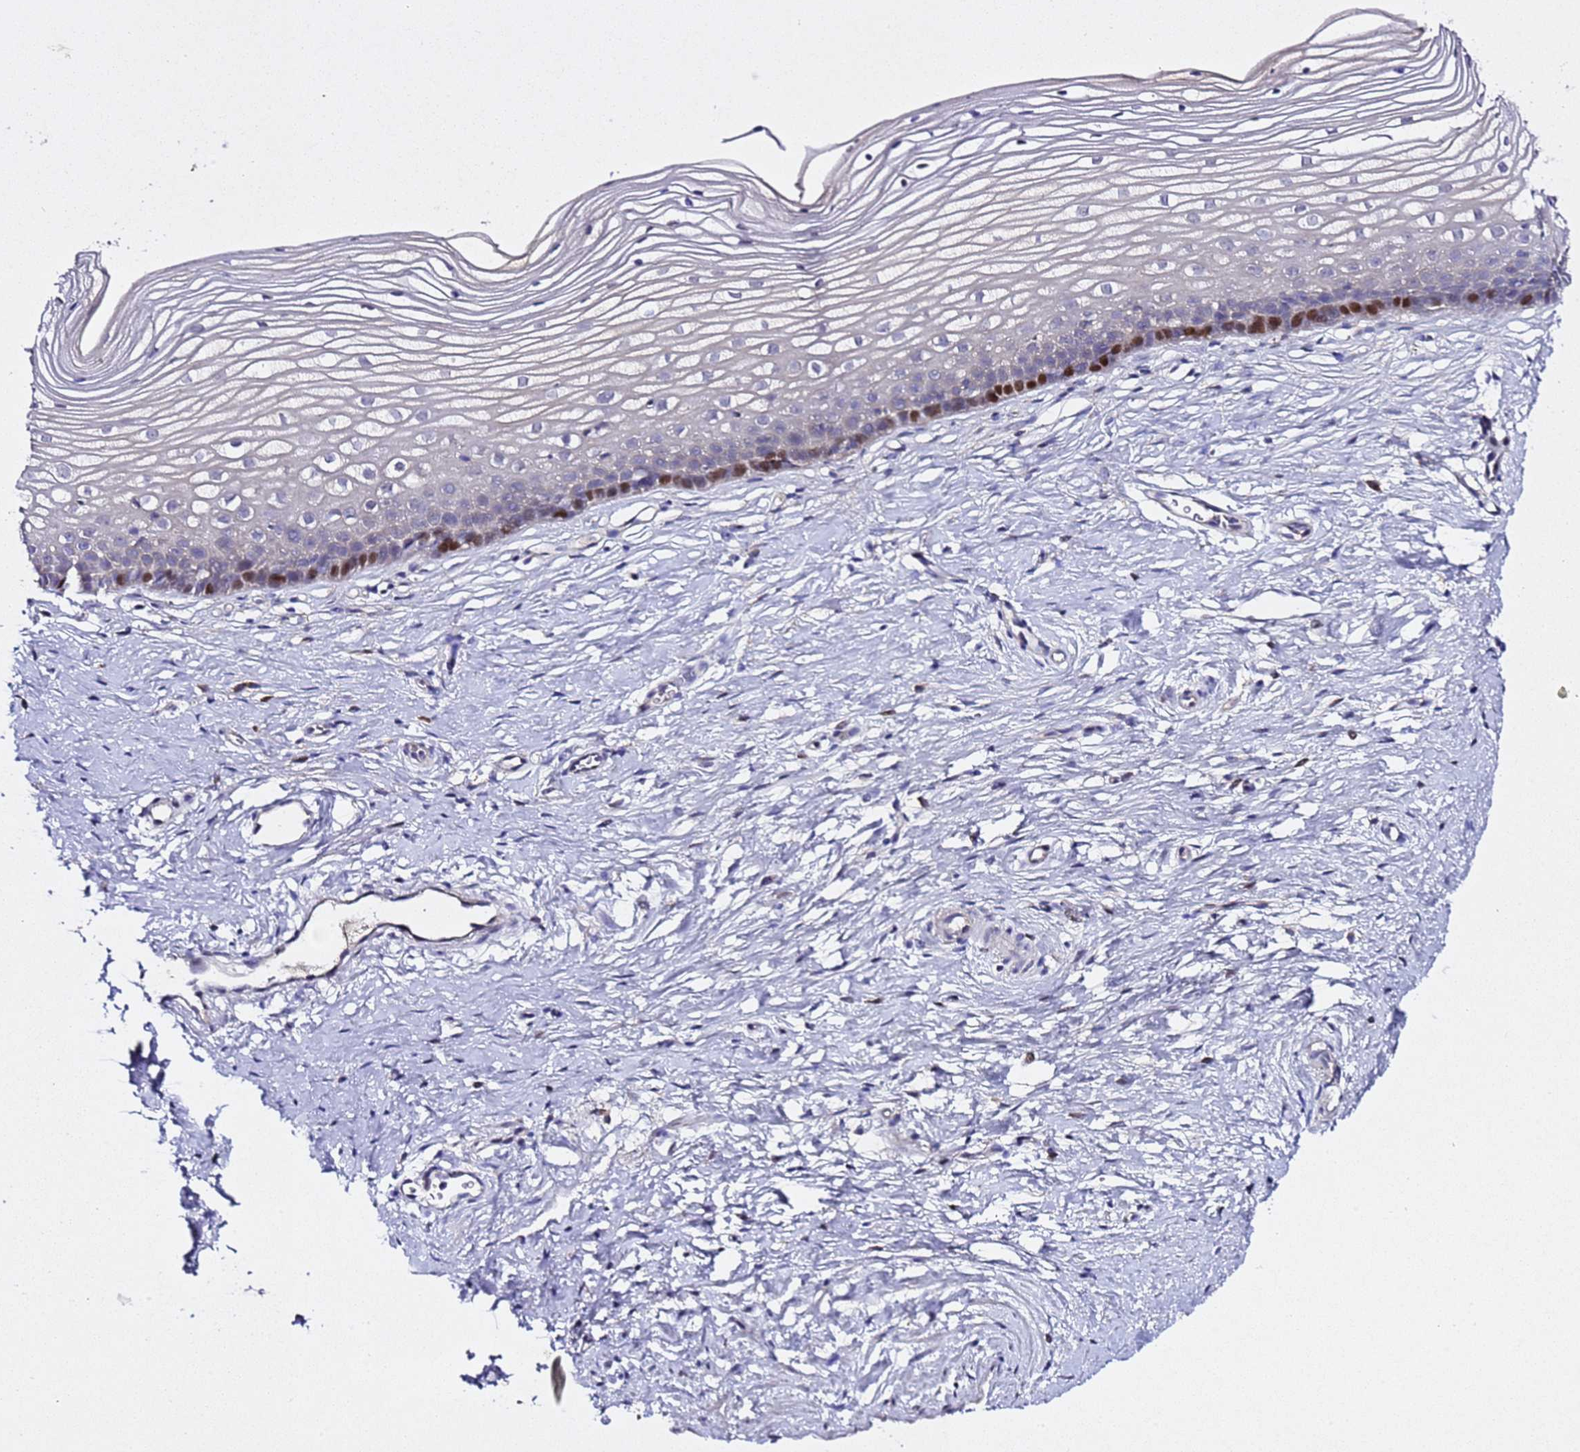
{"staining": {"intensity": "negative", "quantity": "none", "location": "none"}, "tissue": "cervix", "cell_type": "Glandular cells", "image_type": "normal", "snomed": [{"axis": "morphology", "description": "Normal tissue, NOS"}, {"axis": "topography", "description": "Cervix"}], "caption": "Immunohistochemistry photomicrograph of benign cervix: human cervix stained with DAB demonstrates no significant protein staining in glandular cells. (Immunohistochemistry, brightfield microscopy, high magnification).", "gene": "ALG3", "patient": {"sex": "female", "age": 40}}